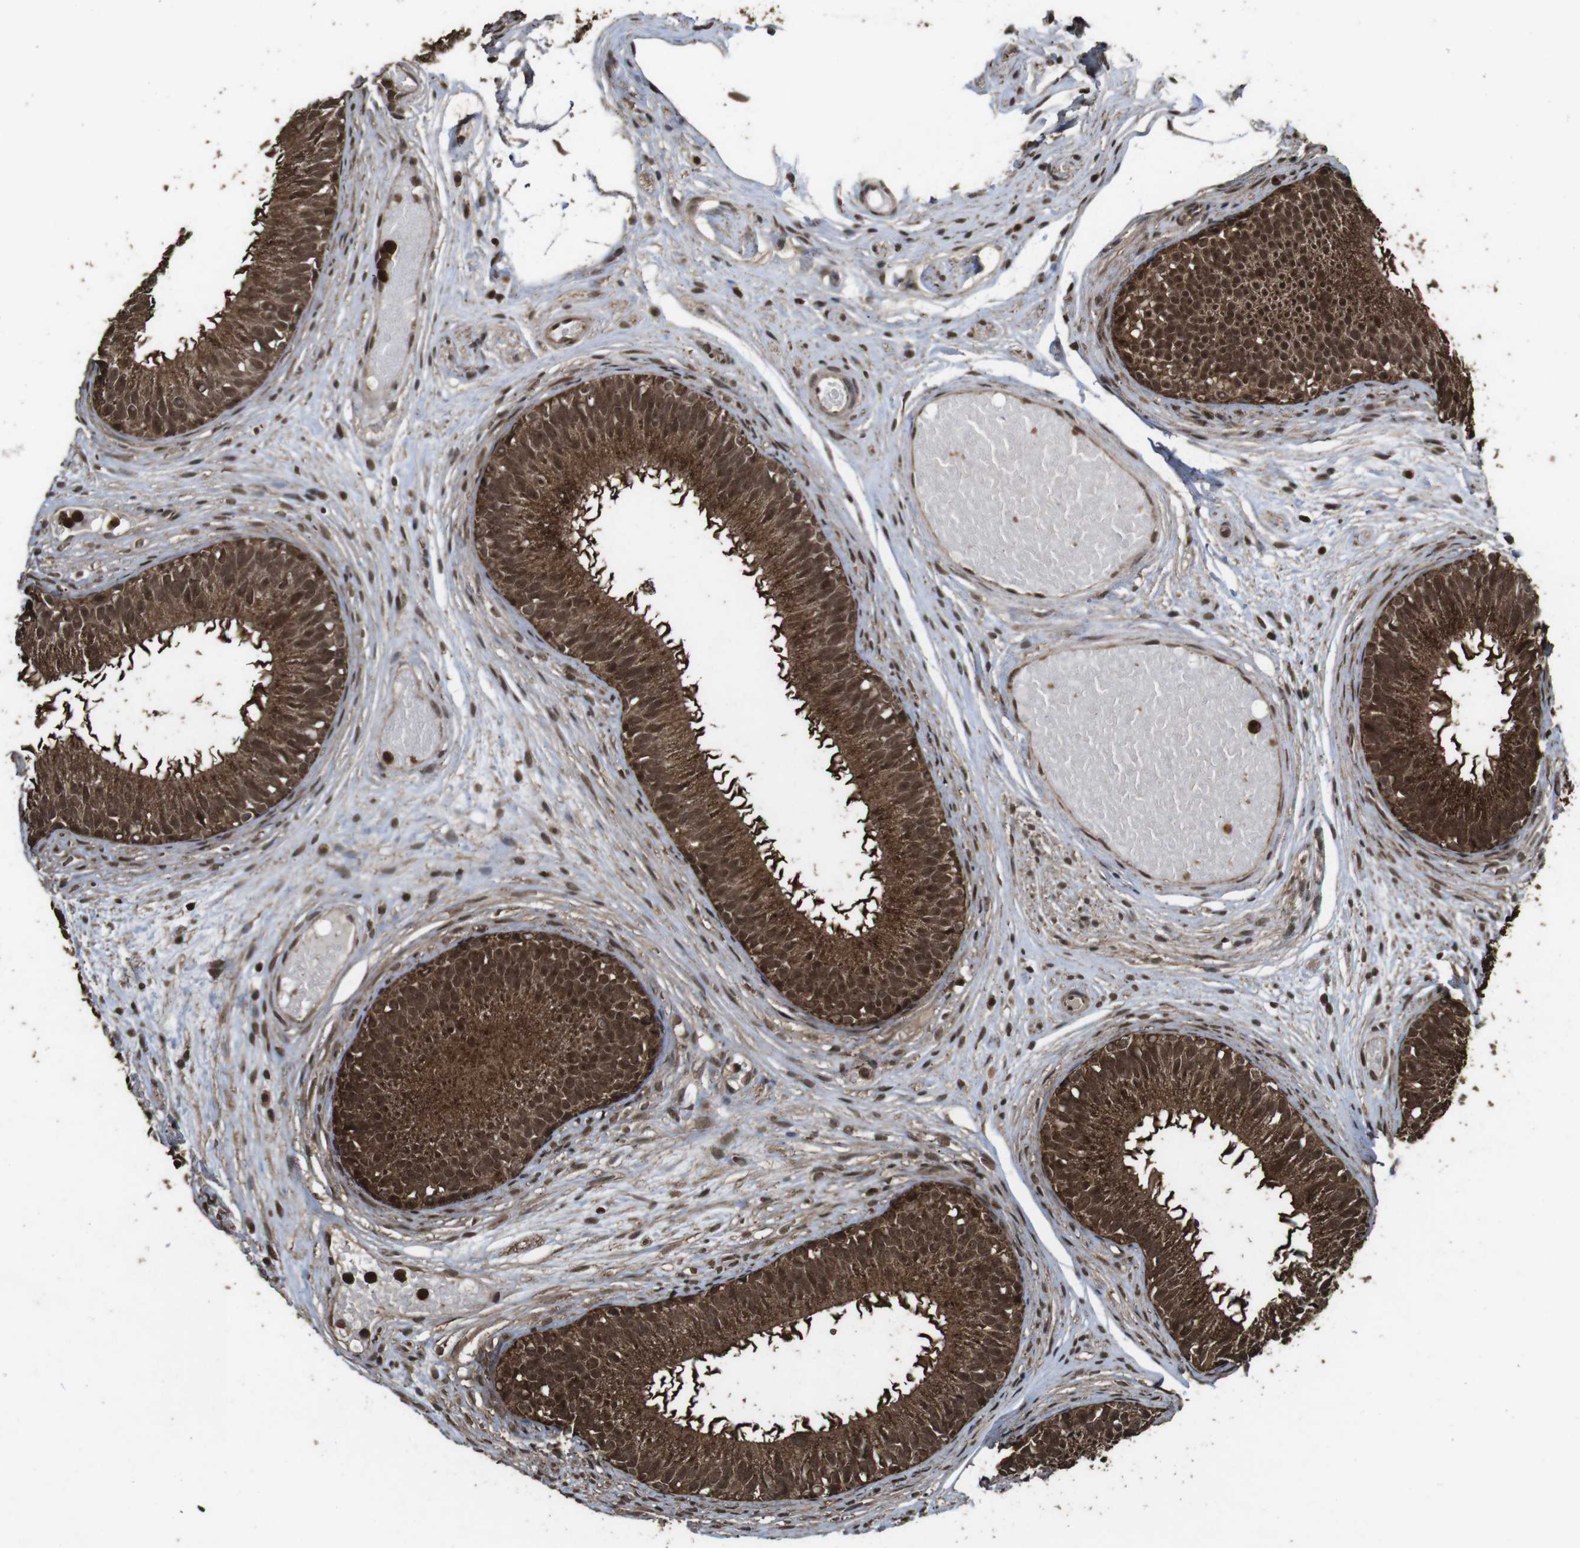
{"staining": {"intensity": "strong", "quantity": ">75%", "location": "cytoplasmic/membranous,nuclear"}, "tissue": "epididymis", "cell_type": "Glandular cells", "image_type": "normal", "snomed": [{"axis": "morphology", "description": "Normal tissue, NOS"}, {"axis": "morphology", "description": "Atrophy, NOS"}, {"axis": "topography", "description": "Testis"}, {"axis": "topography", "description": "Epididymis"}], "caption": "This photomicrograph shows immunohistochemistry (IHC) staining of normal human epididymis, with high strong cytoplasmic/membranous,nuclear expression in approximately >75% of glandular cells.", "gene": "RRAS2", "patient": {"sex": "male", "age": 18}}